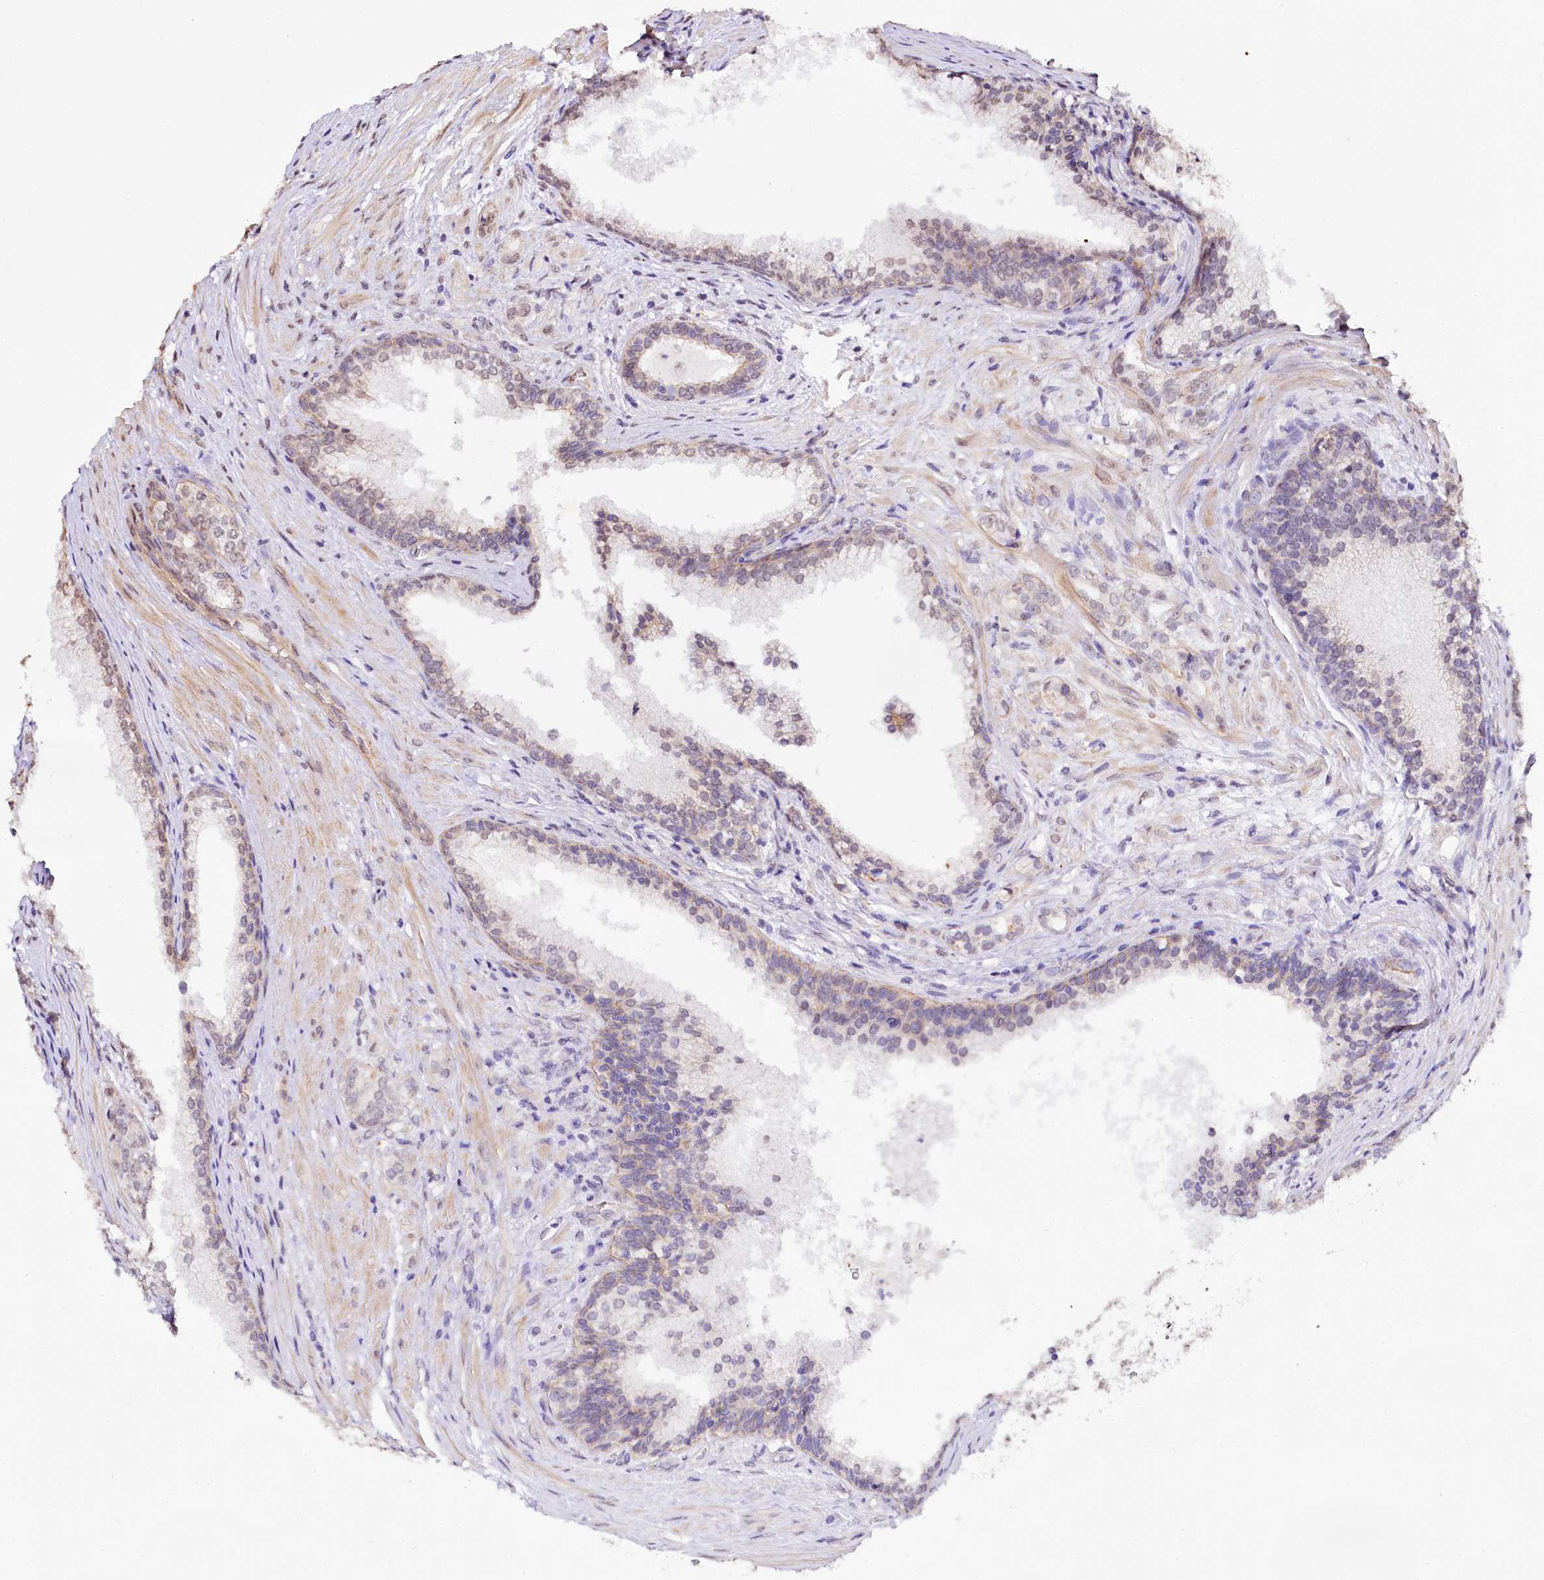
{"staining": {"intensity": "weak", "quantity": "<25%", "location": "cytoplasmic/membranous"}, "tissue": "prostate cancer", "cell_type": "Tumor cells", "image_type": "cancer", "snomed": [{"axis": "morphology", "description": "Adenocarcinoma, Low grade"}, {"axis": "topography", "description": "Prostate"}], "caption": "The IHC histopathology image has no significant positivity in tumor cells of prostate cancer (adenocarcinoma (low-grade)) tissue.", "gene": "ST7", "patient": {"sex": "male", "age": 71}}